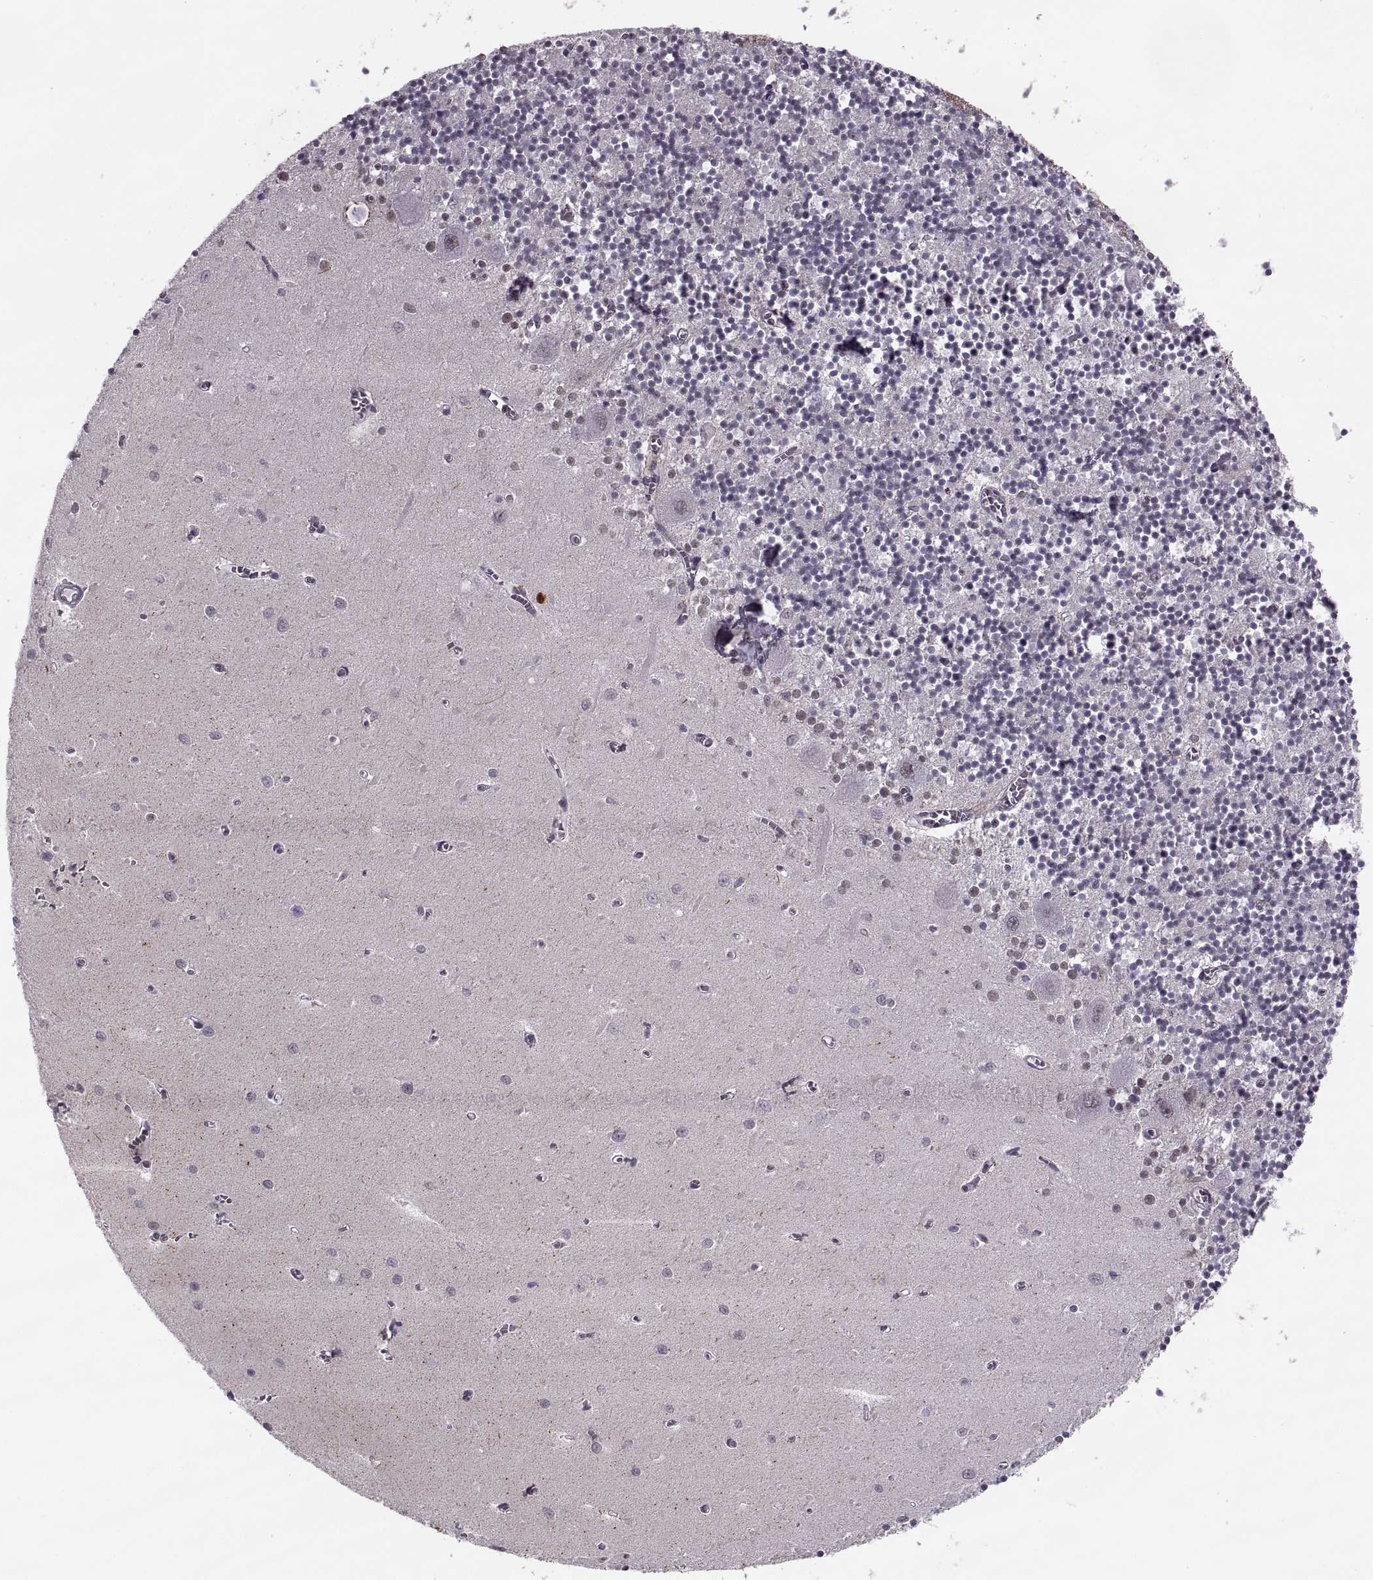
{"staining": {"intensity": "negative", "quantity": "none", "location": "none"}, "tissue": "cerebellum", "cell_type": "Cells in granular layer", "image_type": "normal", "snomed": [{"axis": "morphology", "description": "Normal tissue, NOS"}, {"axis": "topography", "description": "Cerebellum"}], "caption": "Cells in granular layer are negative for brown protein staining in unremarkable cerebellum. The staining is performed using DAB (3,3'-diaminobenzidine) brown chromogen with nuclei counter-stained in using hematoxylin.", "gene": "LUZP2", "patient": {"sex": "female", "age": 64}}